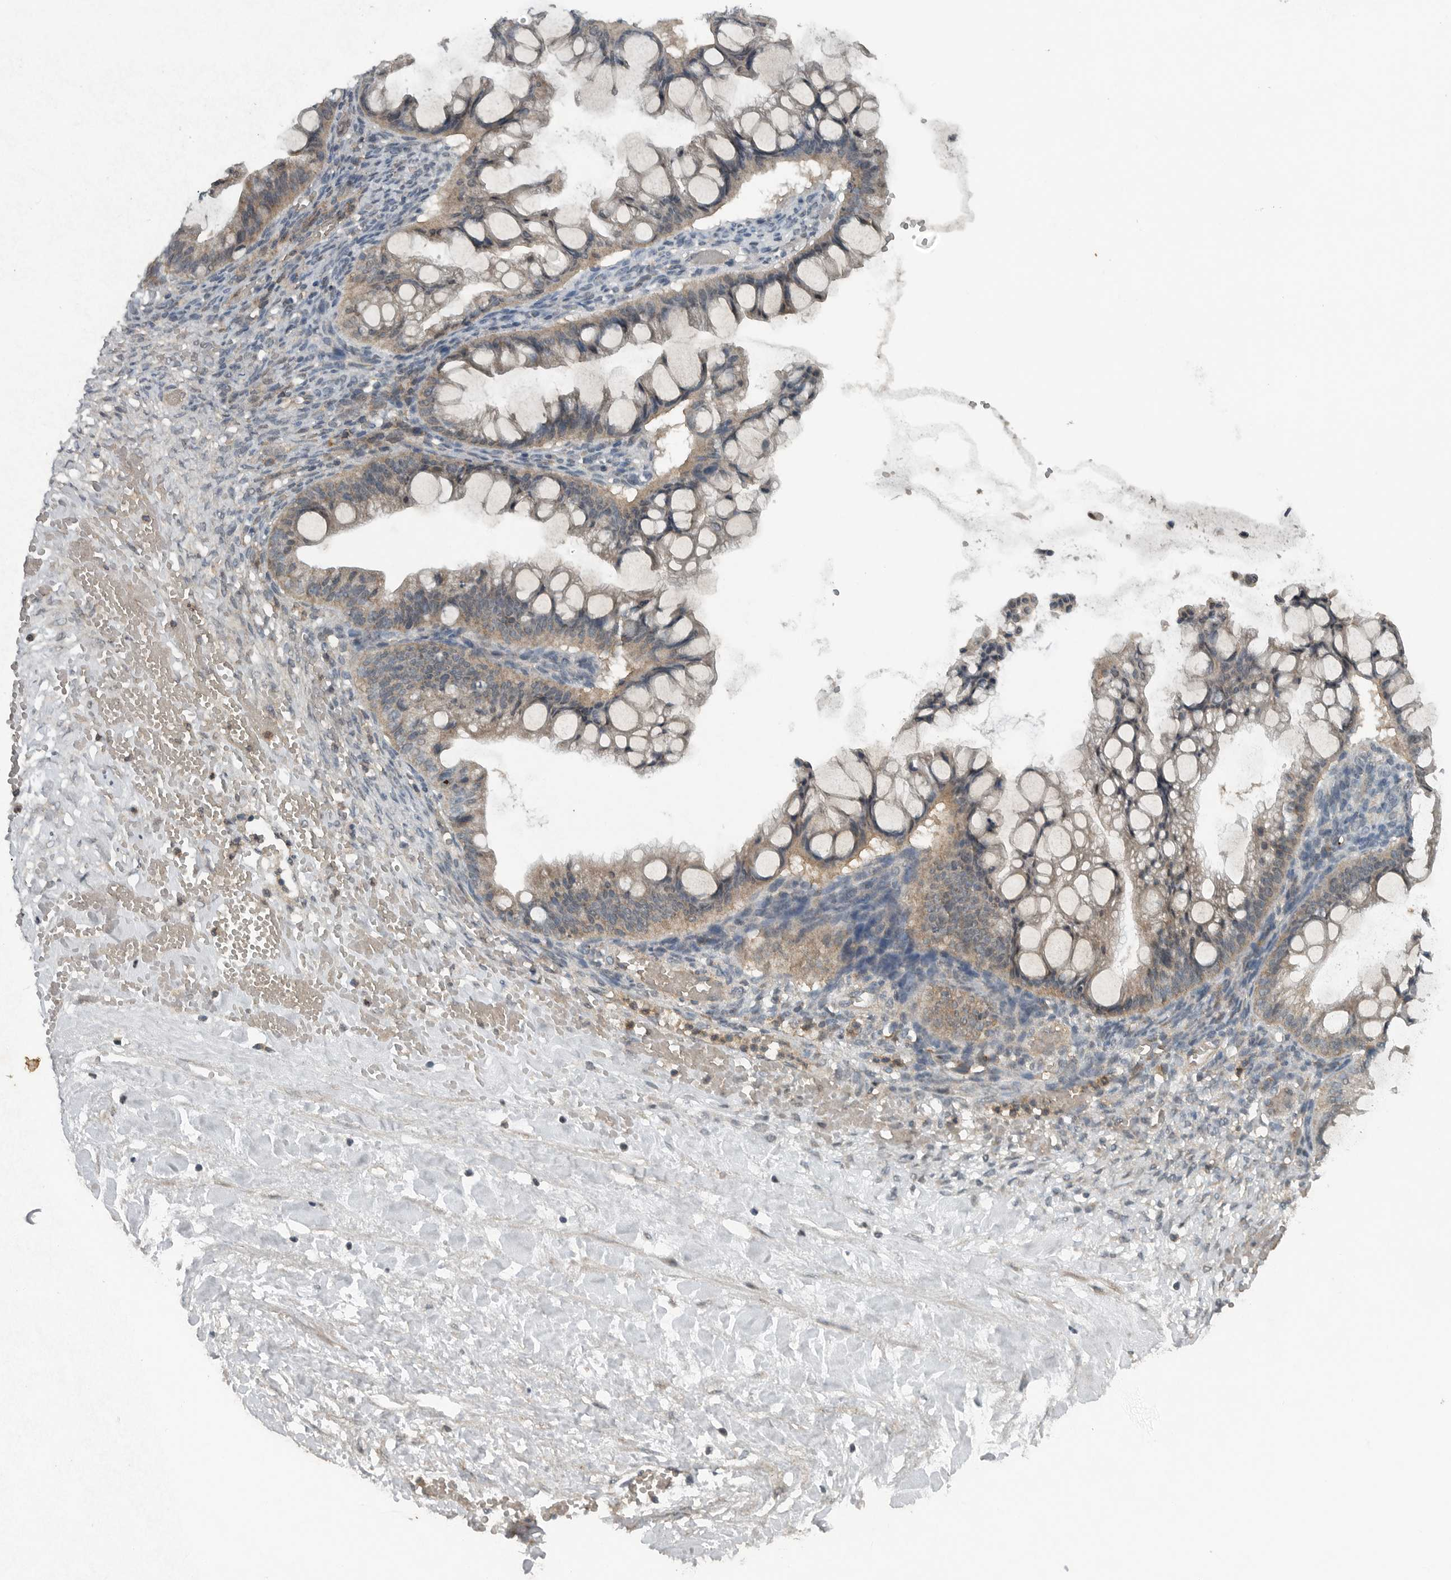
{"staining": {"intensity": "negative", "quantity": "none", "location": "none"}, "tissue": "ovarian cancer", "cell_type": "Tumor cells", "image_type": "cancer", "snomed": [{"axis": "morphology", "description": "Cystadenocarcinoma, mucinous, NOS"}, {"axis": "topography", "description": "Ovary"}], "caption": "Mucinous cystadenocarcinoma (ovarian) stained for a protein using IHC displays no positivity tumor cells.", "gene": "IL6ST", "patient": {"sex": "female", "age": 73}}